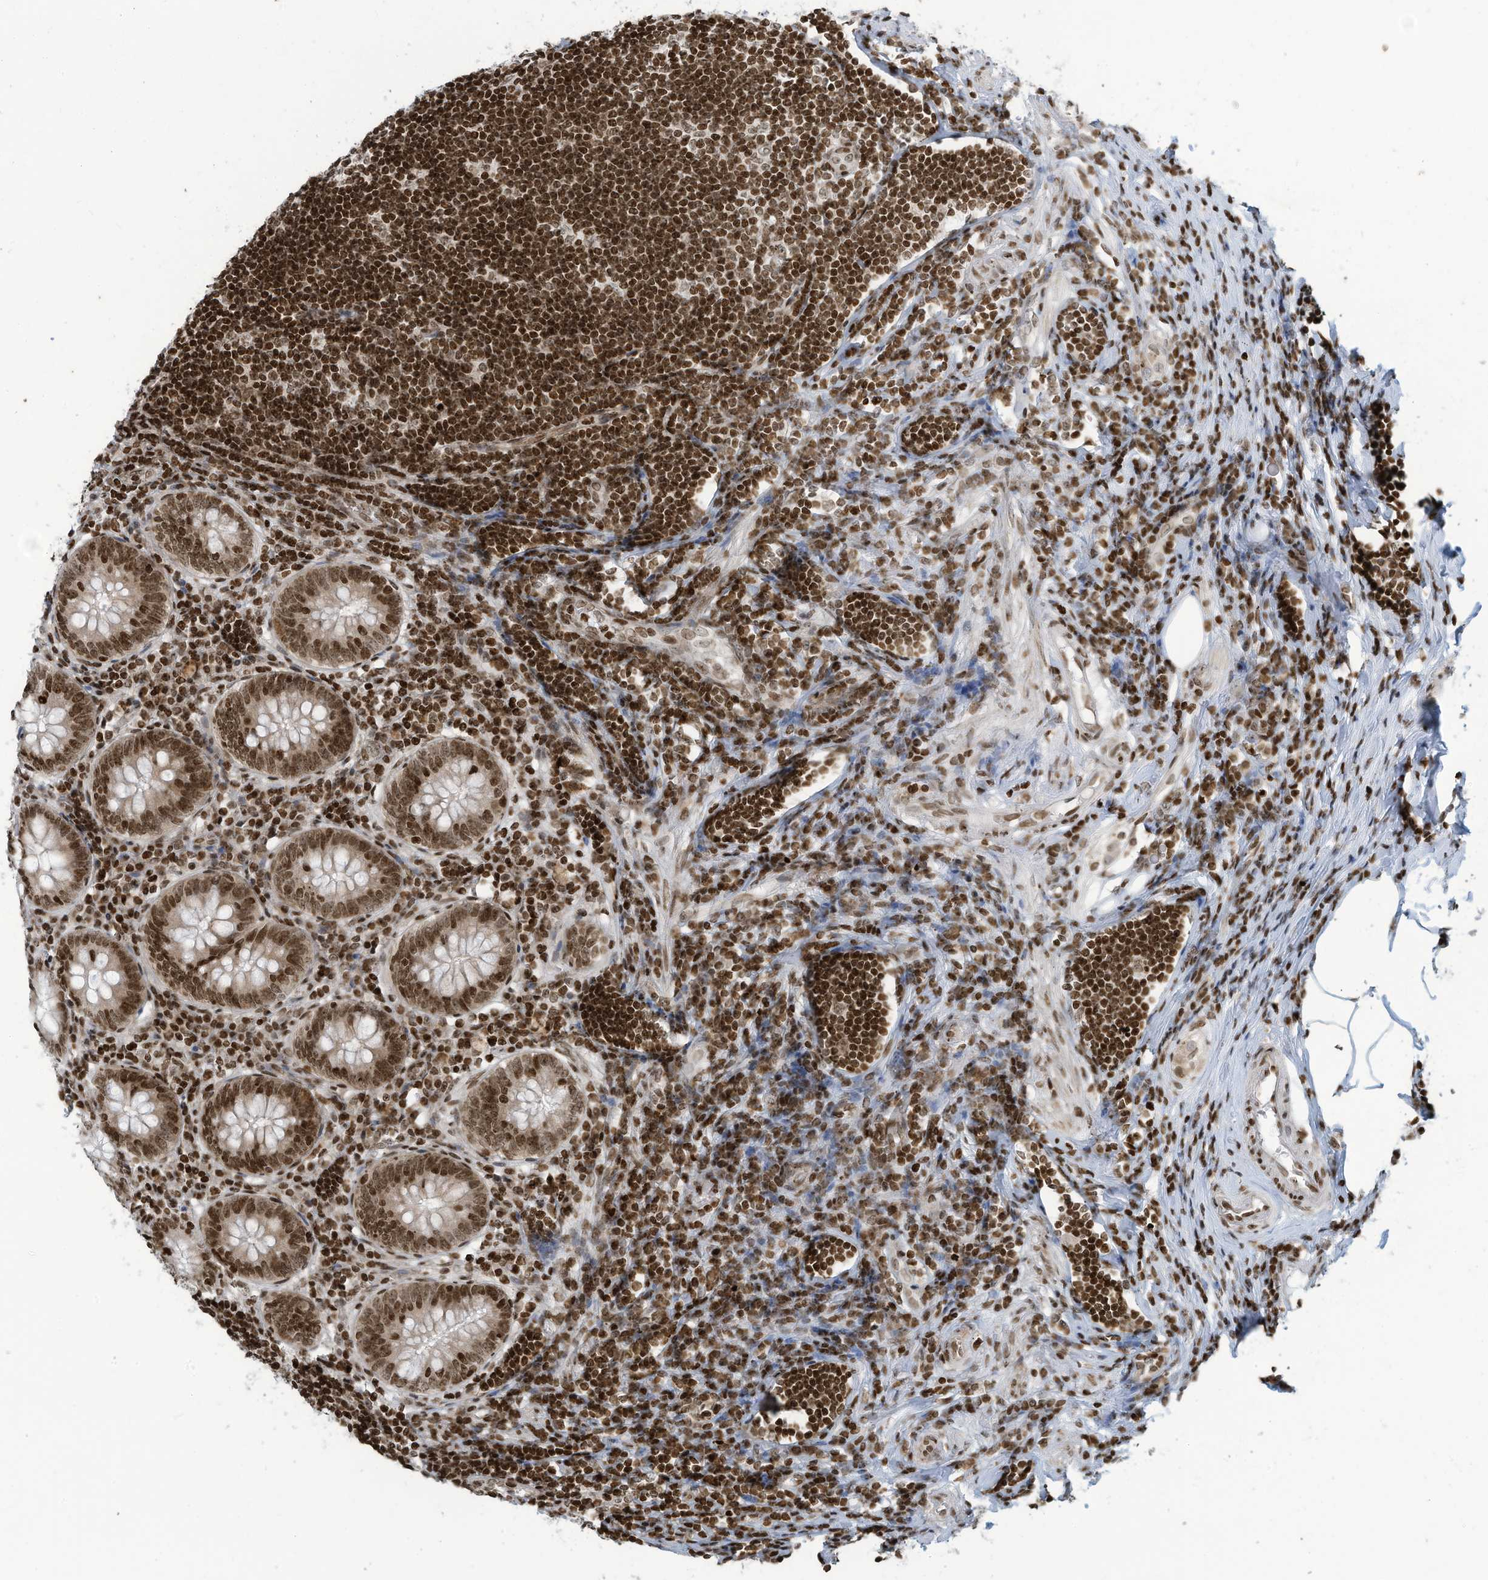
{"staining": {"intensity": "strong", "quantity": ">75%", "location": "nuclear"}, "tissue": "appendix", "cell_type": "Glandular cells", "image_type": "normal", "snomed": [{"axis": "morphology", "description": "Normal tissue, NOS"}, {"axis": "topography", "description": "Appendix"}], "caption": "Approximately >75% of glandular cells in unremarkable human appendix exhibit strong nuclear protein expression as visualized by brown immunohistochemical staining.", "gene": "ADI1", "patient": {"sex": "female", "age": 54}}